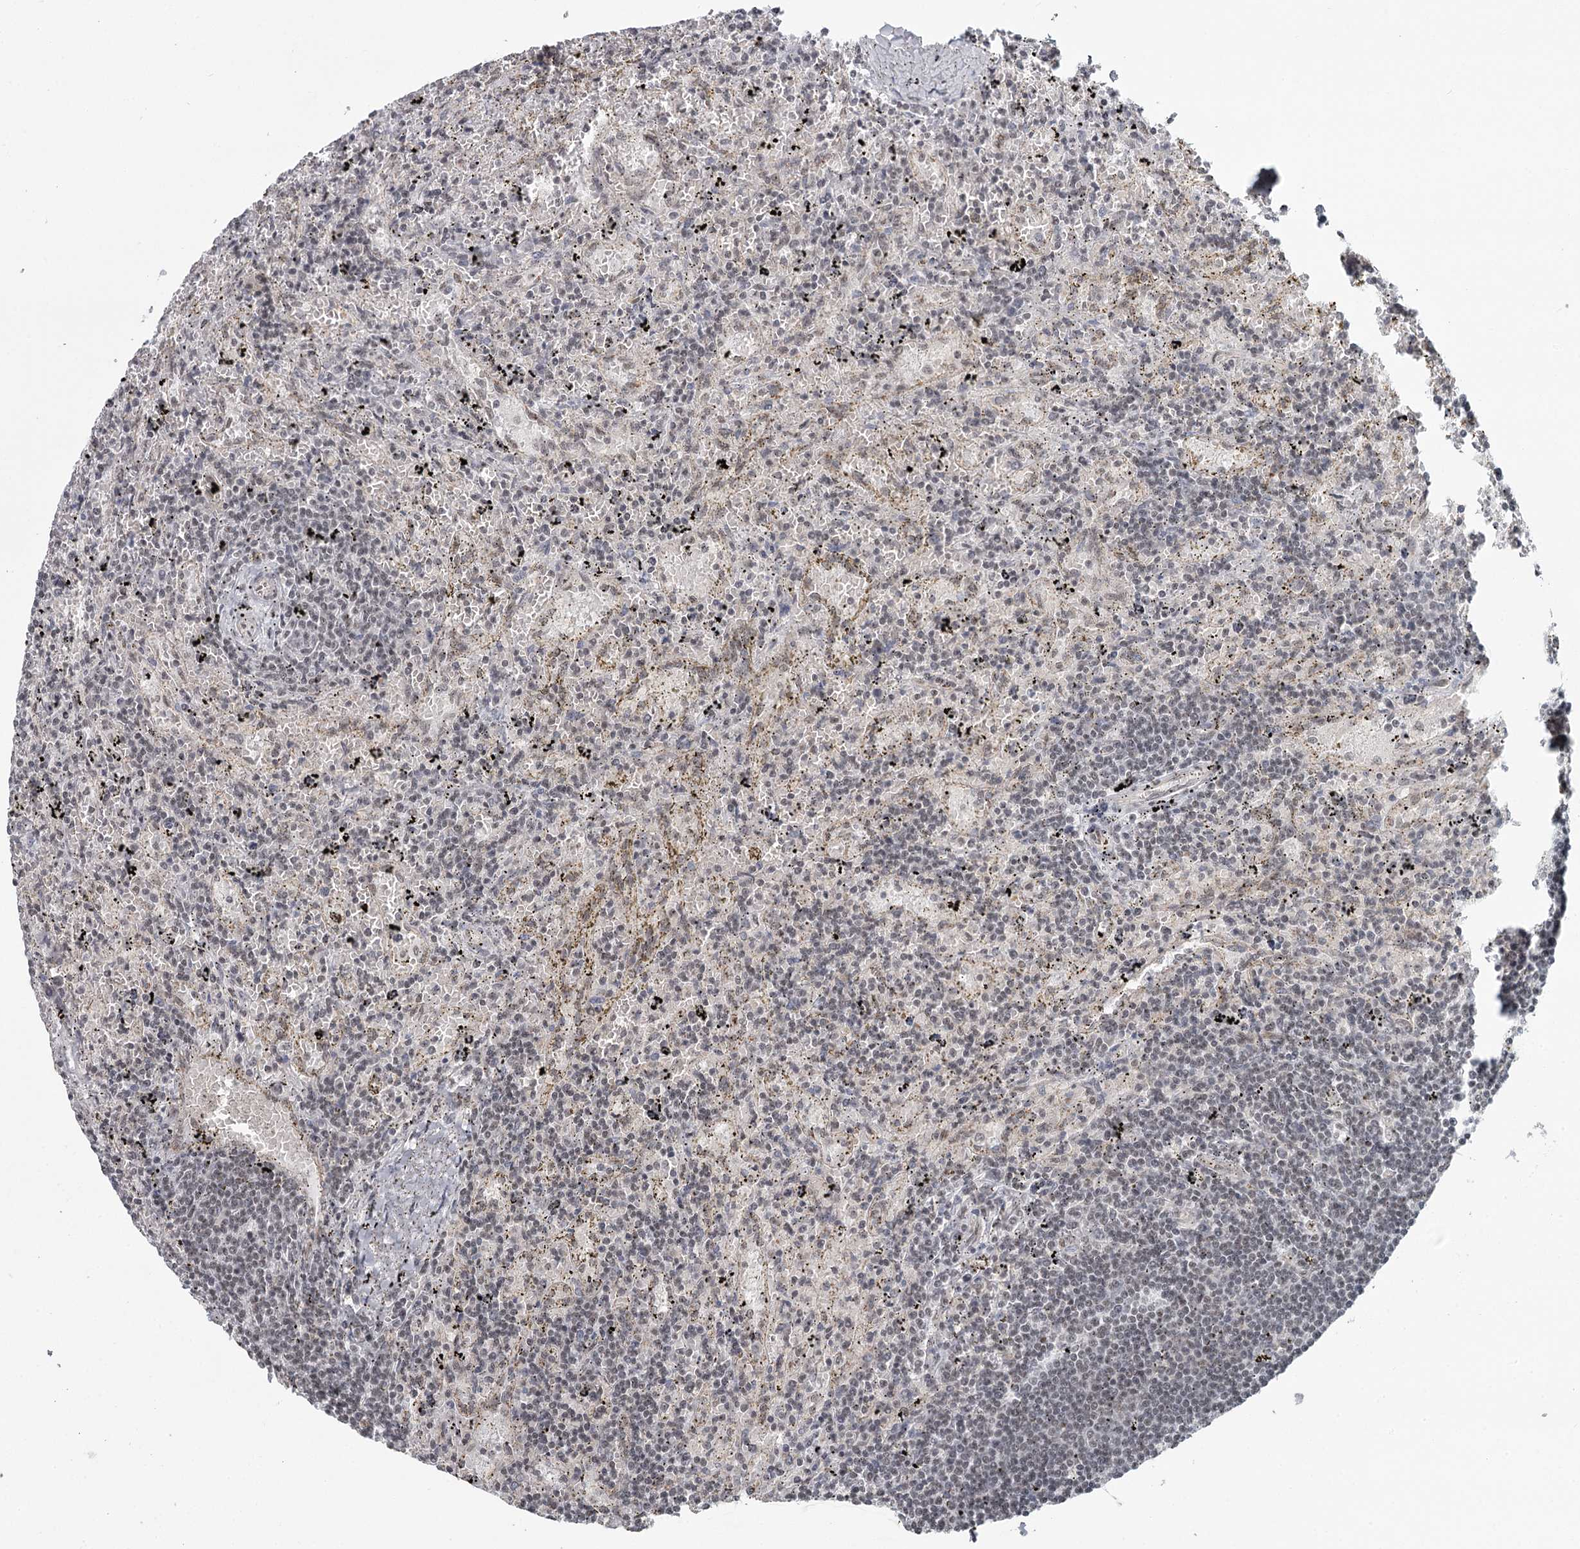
{"staining": {"intensity": "weak", "quantity": "25%-75%", "location": "nuclear"}, "tissue": "lymphoma", "cell_type": "Tumor cells", "image_type": "cancer", "snomed": [{"axis": "morphology", "description": "Malignant lymphoma, non-Hodgkin's type, Low grade"}, {"axis": "topography", "description": "Spleen"}], "caption": "A low amount of weak nuclear staining is present in approximately 25%-75% of tumor cells in low-grade malignant lymphoma, non-Hodgkin's type tissue.", "gene": "FAM13C", "patient": {"sex": "male", "age": 76}}